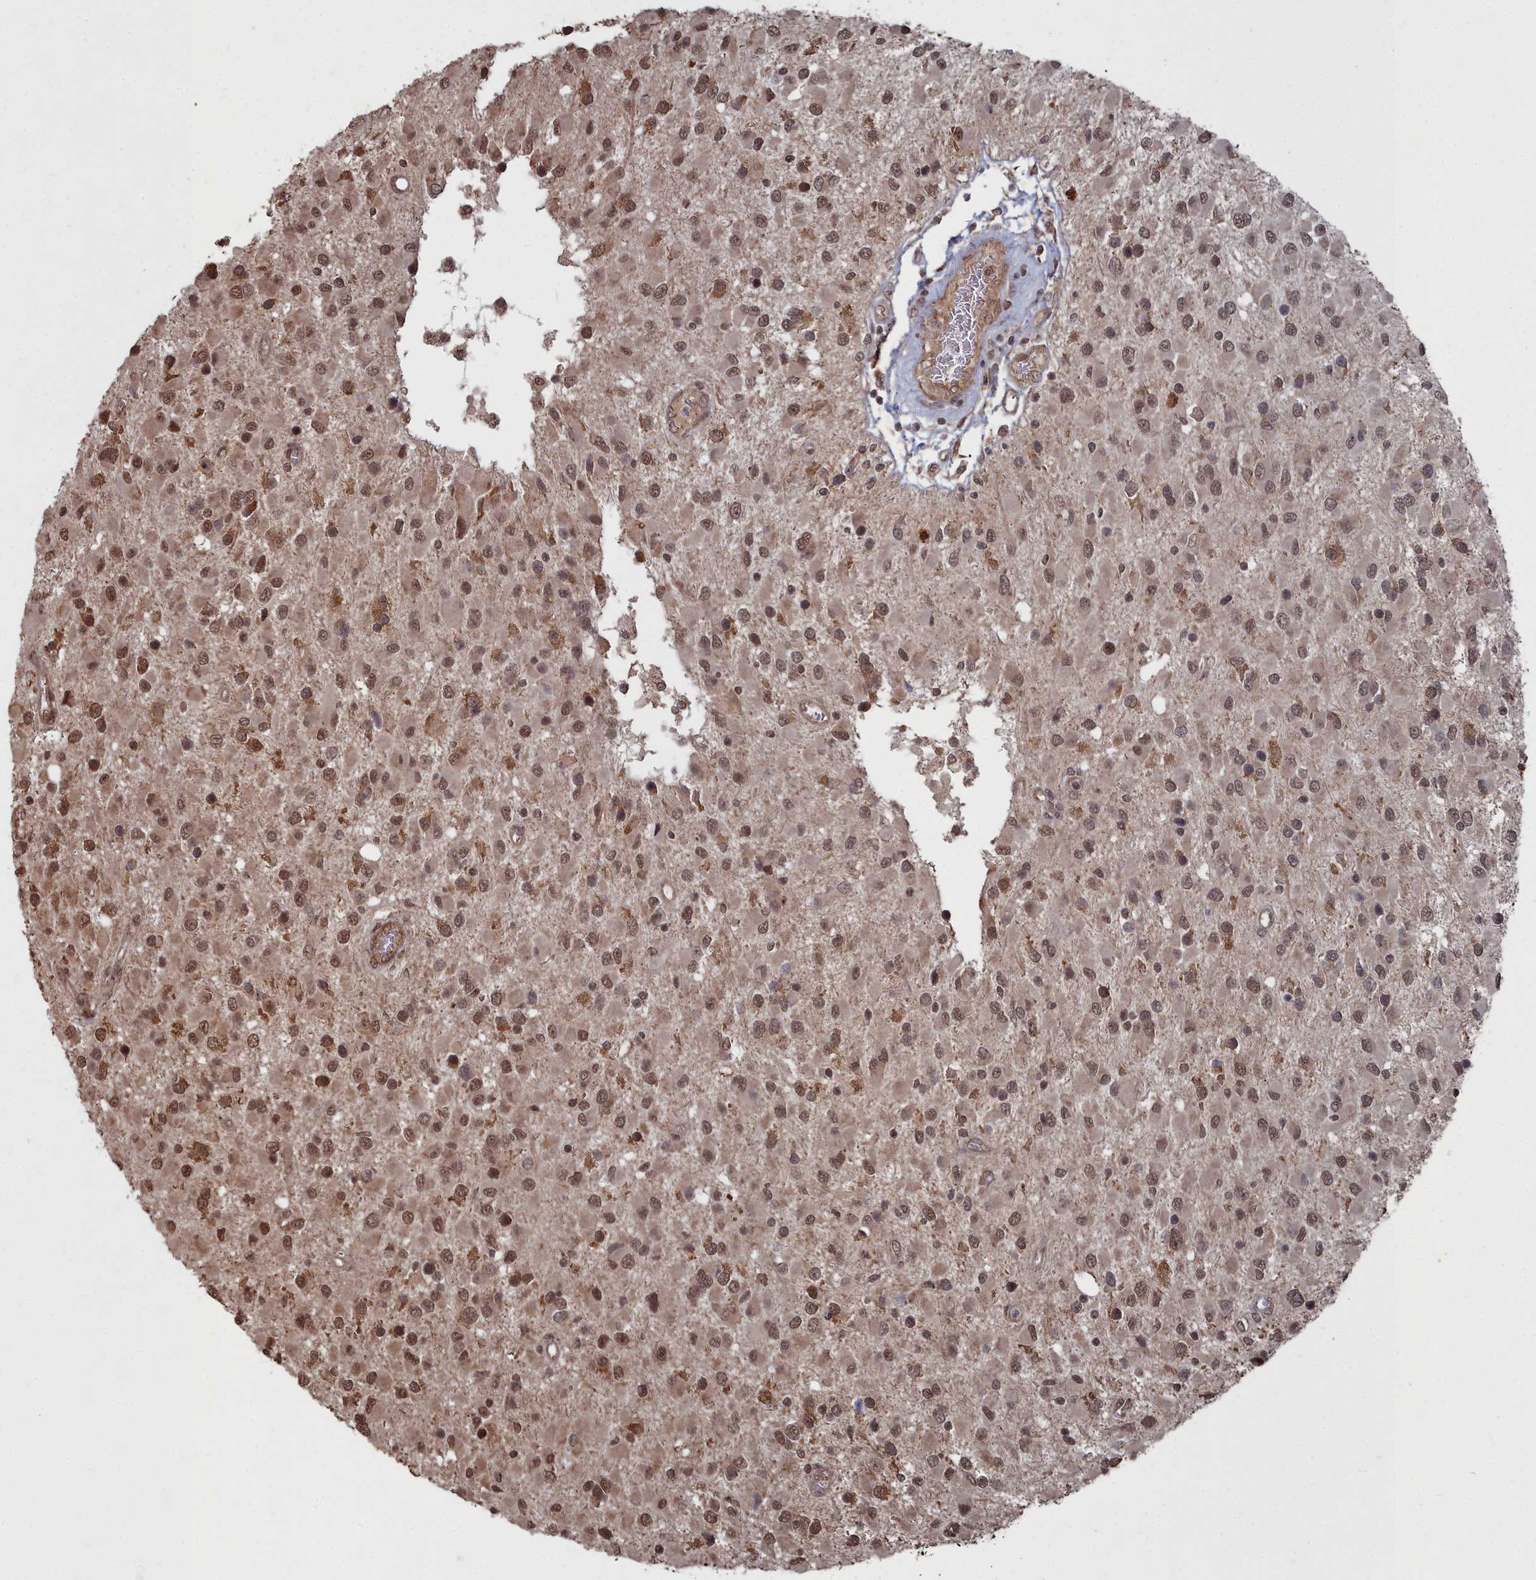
{"staining": {"intensity": "moderate", "quantity": ">75%", "location": "nuclear"}, "tissue": "glioma", "cell_type": "Tumor cells", "image_type": "cancer", "snomed": [{"axis": "morphology", "description": "Glioma, malignant, High grade"}, {"axis": "topography", "description": "Brain"}], "caption": "Immunohistochemistry micrograph of high-grade glioma (malignant) stained for a protein (brown), which shows medium levels of moderate nuclear expression in about >75% of tumor cells.", "gene": "CCNP", "patient": {"sex": "male", "age": 53}}